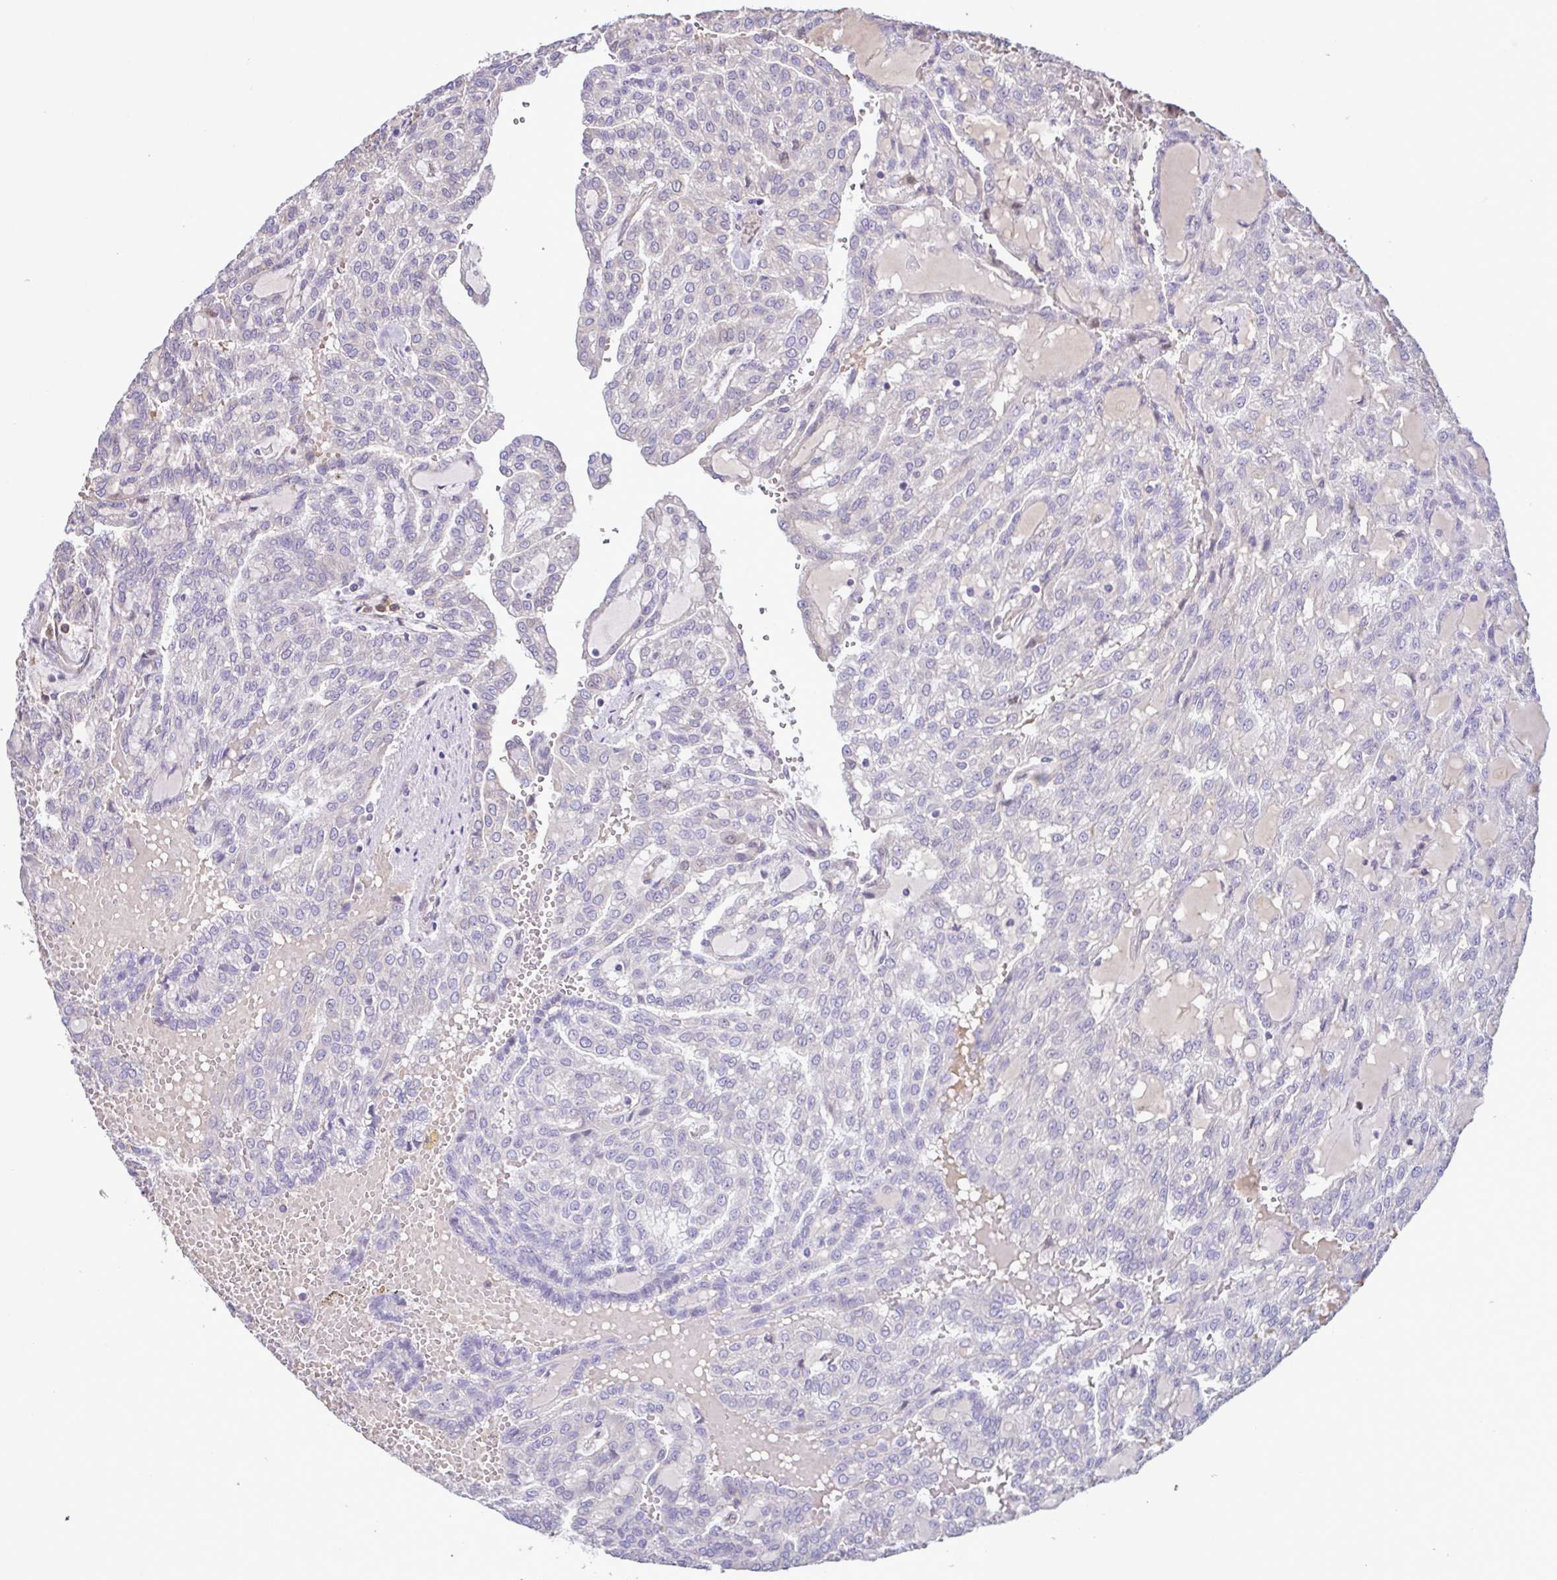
{"staining": {"intensity": "negative", "quantity": "none", "location": "none"}, "tissue": "renal cancer", "cell_type": "Tumor cells", "image_type": "cancer", "snomed": [{"axis": "morphology", "description": "Adenocarcinoma, NOS"}, {"axis": "topography", "description": "Kidney"}], "caption": "Human renal cancer (adenocarcinoma) stained for a protein using IHC reveals no positivity in tumor cells.", "gene": "MYL10", "patient": {"sex": "male", "age": 63}}